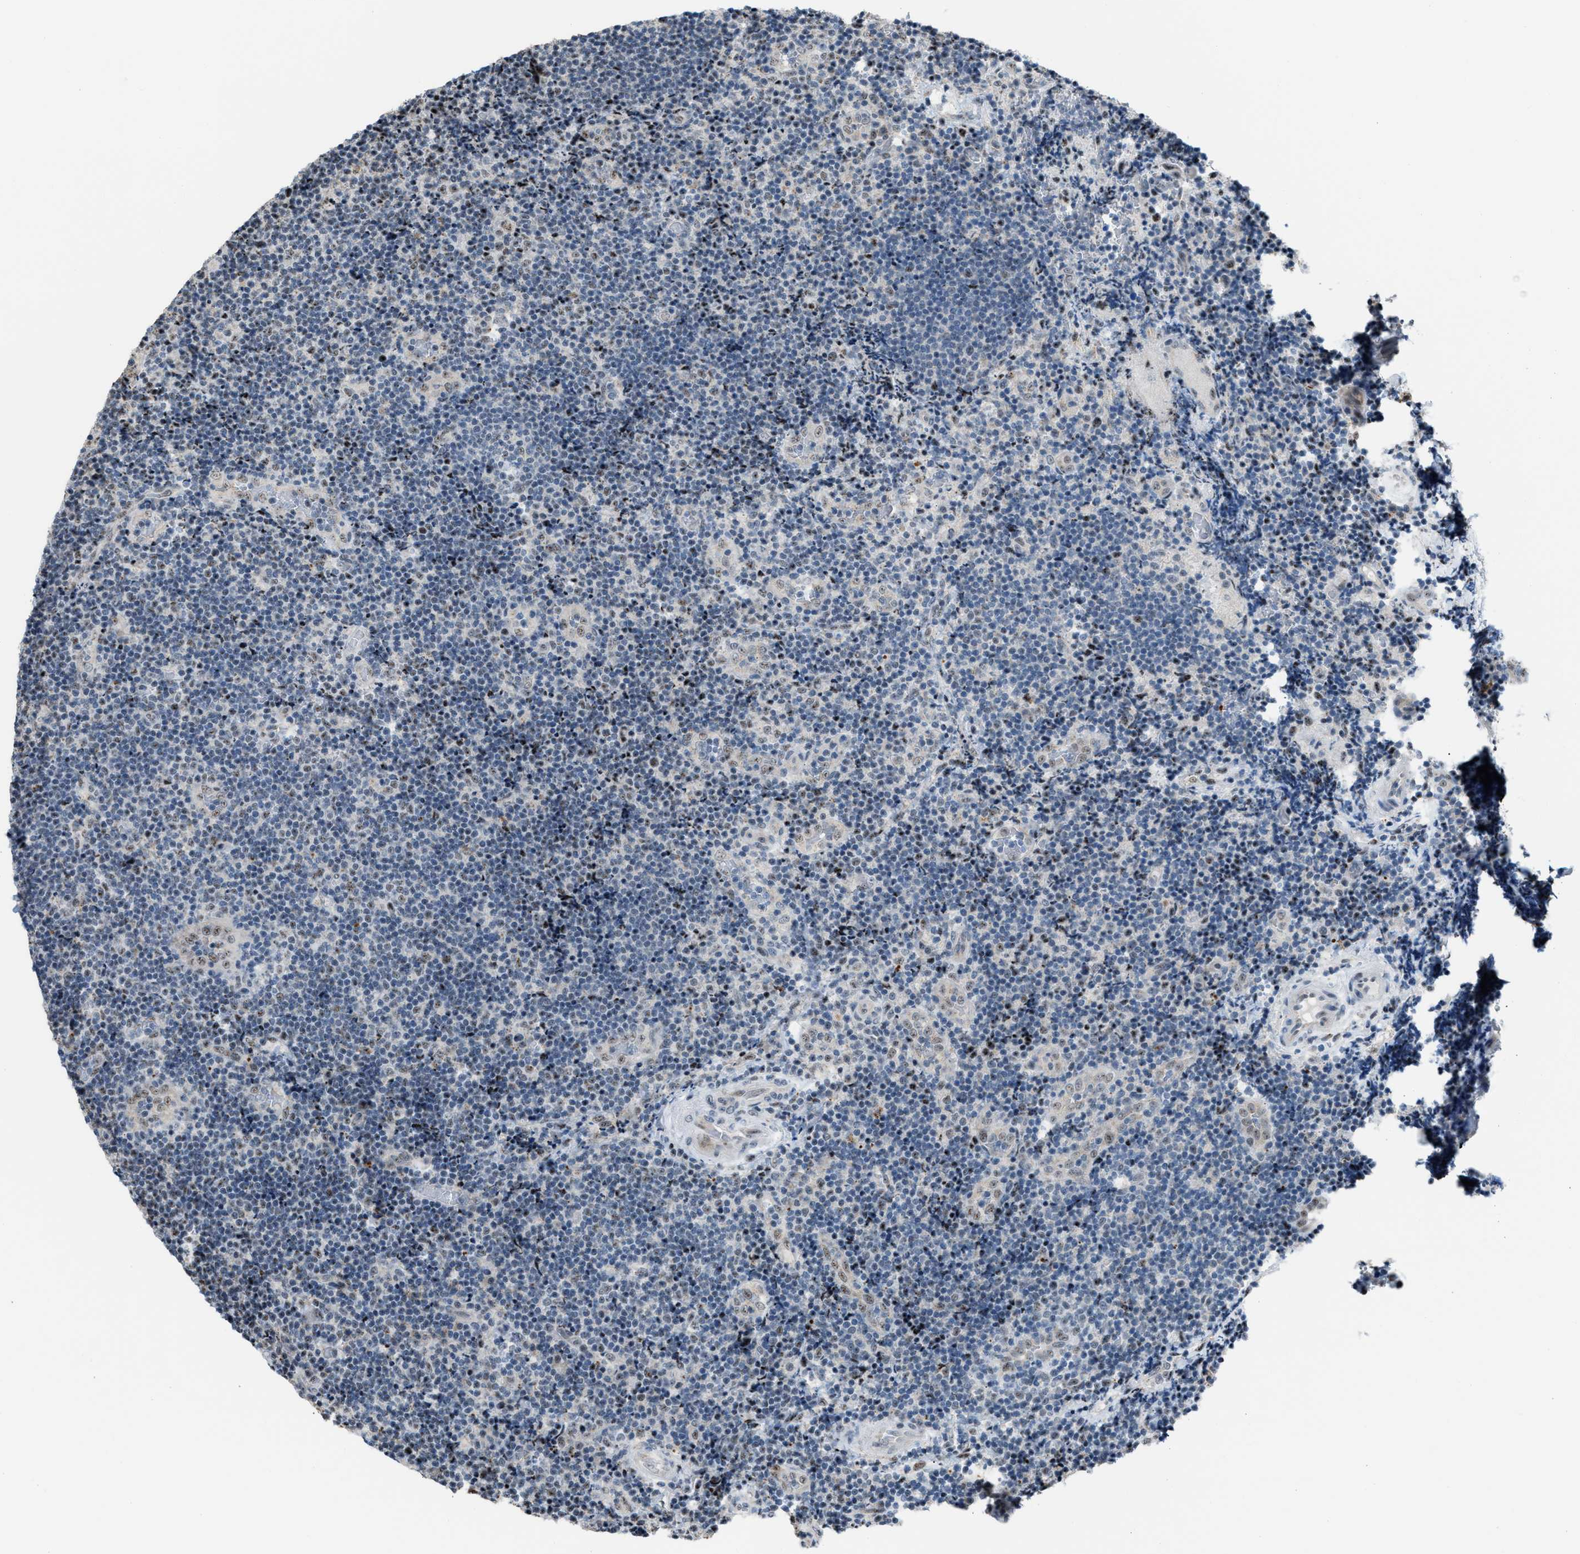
{"staining": {"intensity": "weak", "quantity": "<25%", "location": "nuclear"}, "tissue": "lymphoma", "cell_type": "Tumor cells", "image_type": "cancer", "snomed": [{"axis": "morphology", "description": "Malignant lymphoma, non-Hodgkin's type, High grade"}, {"axis": "topography", "description": "Tonsil"}], "caption": "Histopathology image shows no protein staining in tumor cells of lymphoma tissue.", "gene": "CENPP", "patient": {"sex": "female", "age": 36}}